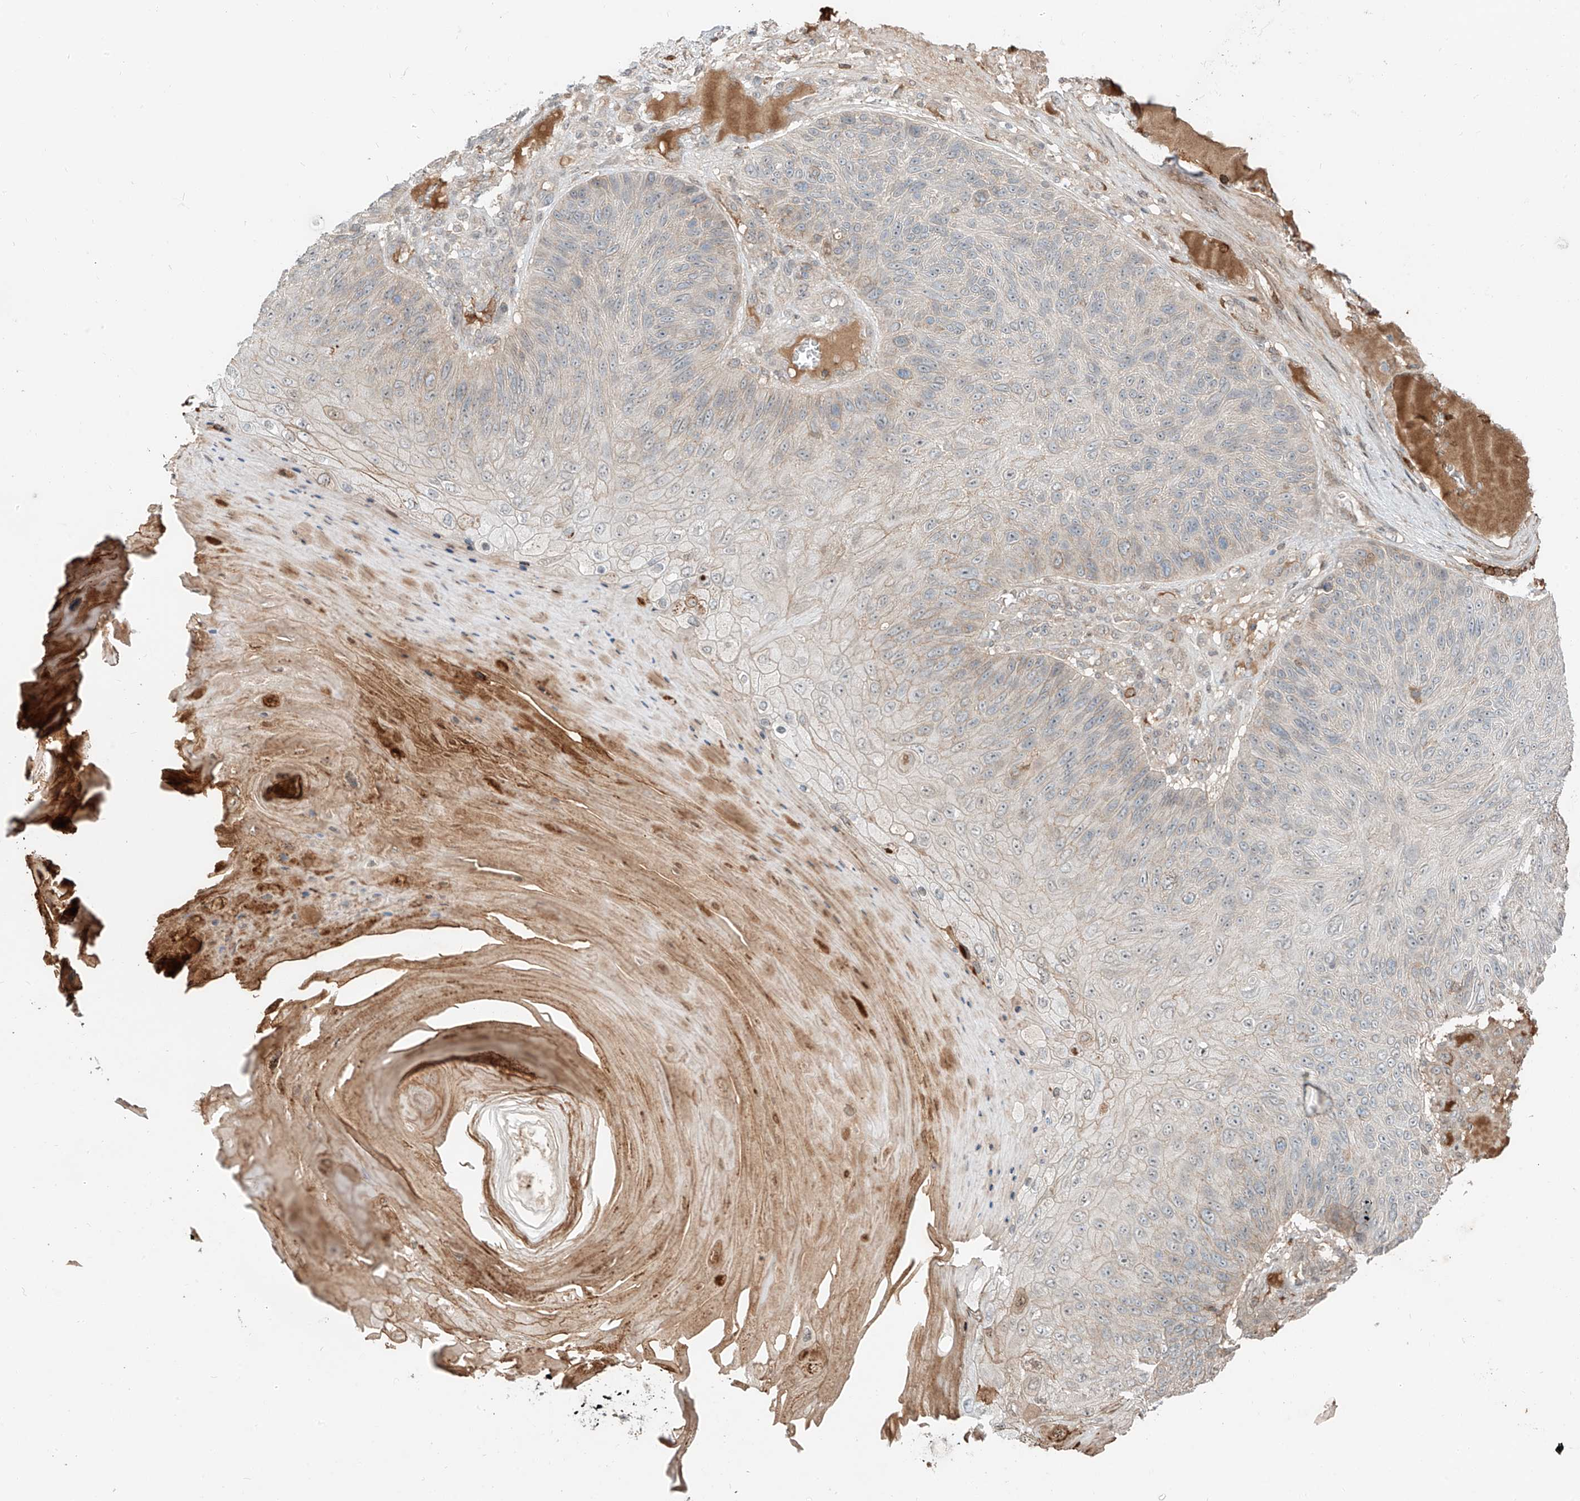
{"staining": {"intensity": "weak", "quantity": "<25%", "location": "cytoplasmic/membranous"}, "tissue": "skin cancer", "cell_type": "Tumor cells", "image_type": "cancer", "snomed": [{"axis": "morphology", "description": "Squamous cell carcinoma, NOS"}, {"axis": "topography", "description": "Skin"}], "caption": "A histopathology image of human skin squamous cell carcinoma is negative for staining in tumor cells.", "gene": "CEP162", "patient": {"sex": "female", "age": 88}}